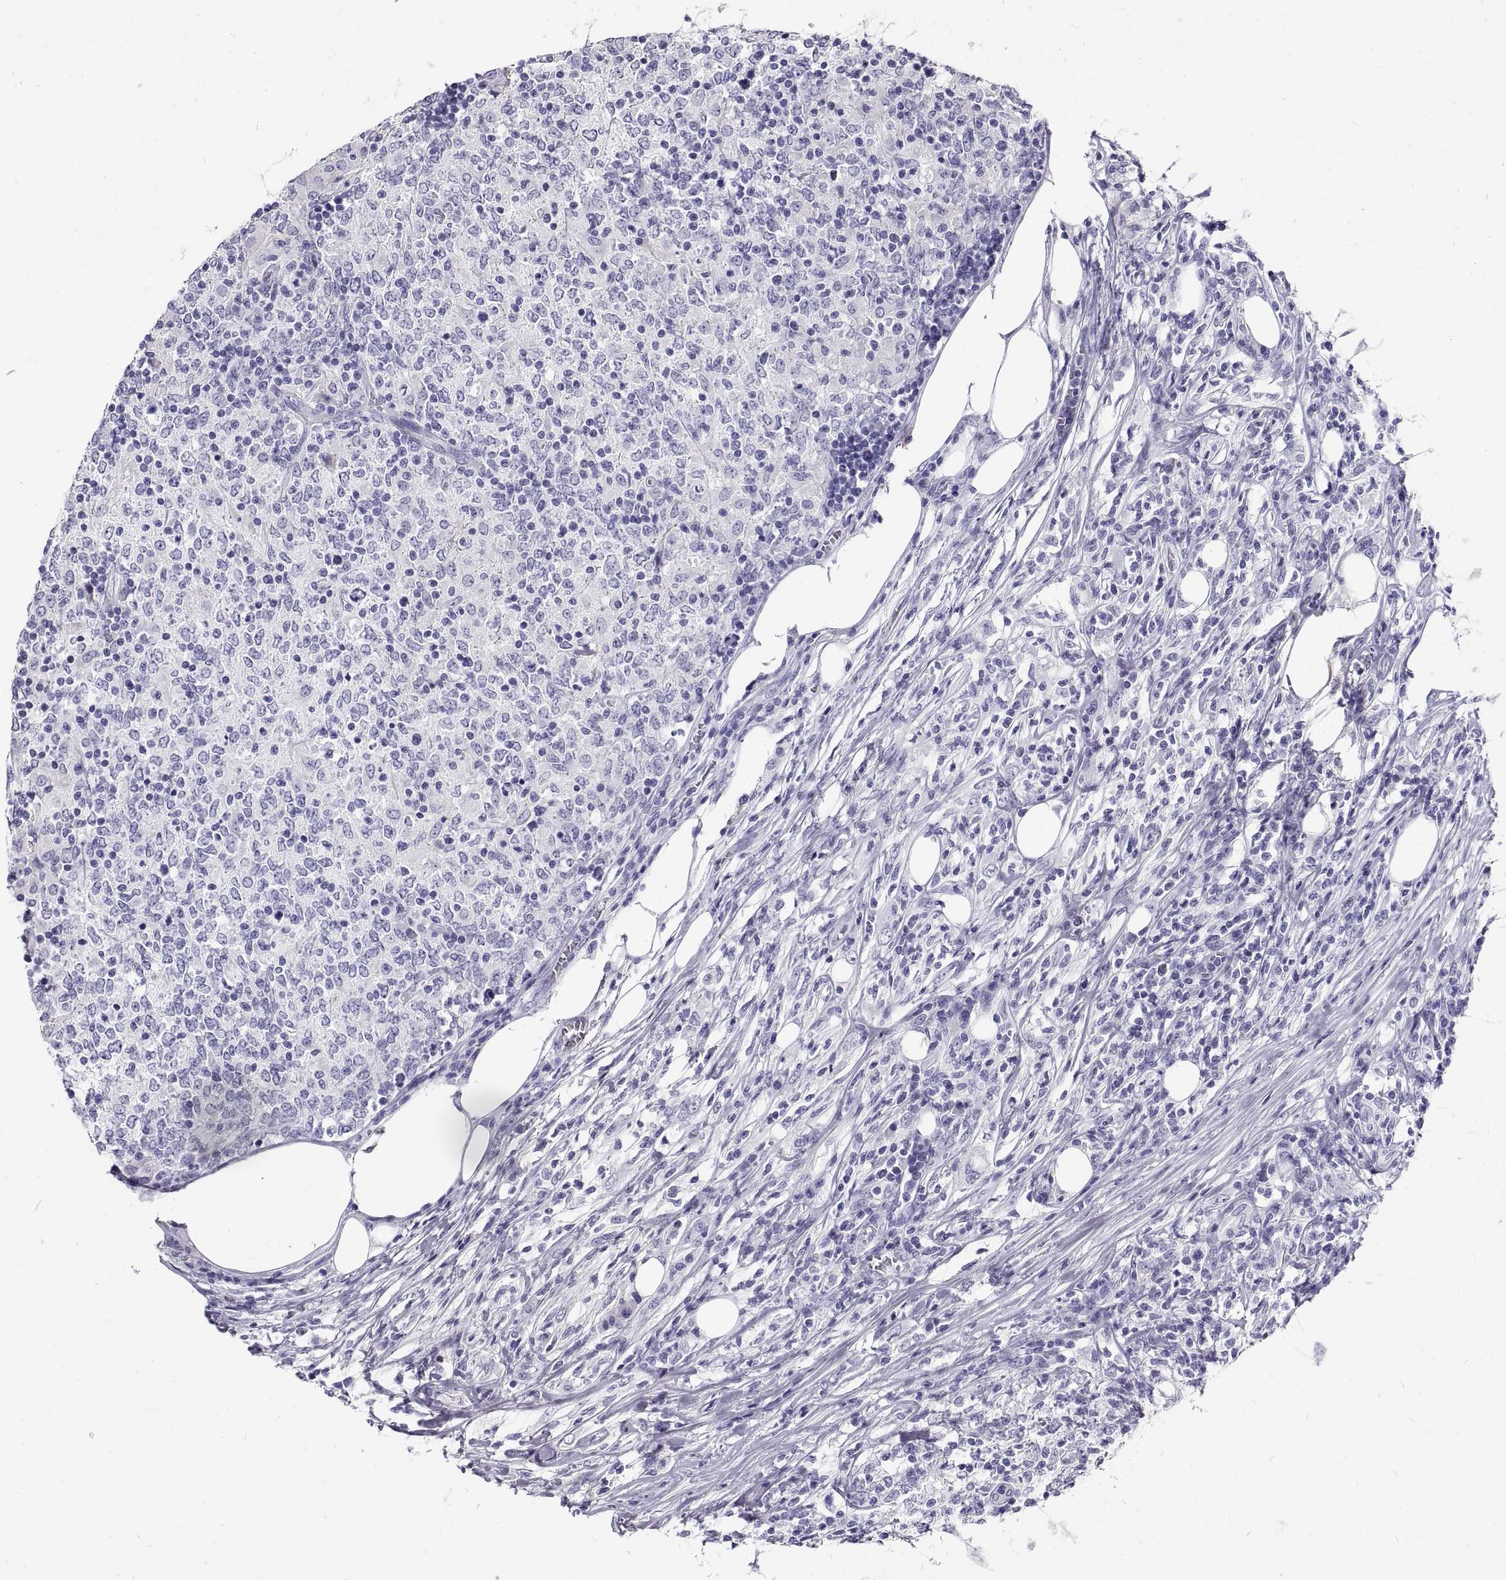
{"staining": {"intensity": "negative", "quantity": "none", "location": "none"}, "tissue": "lymphoma", "cell_type": "Tumor cells", "image_type": "cancer", "snomed": [{"axis": "morphology", "description": "Malignant lymphoma, non-Hodgkin's type, High grade"}, {"axis": "topography", "description": "Lymph node"}], "caption": "A histopathology image of high-grade malignant lymphoma, non-Hodgkin's type stained for a protein reveals no brown staining in tumor cells.", "gene": "GNG12", "patient": {"sex": "female", "age": 84}}